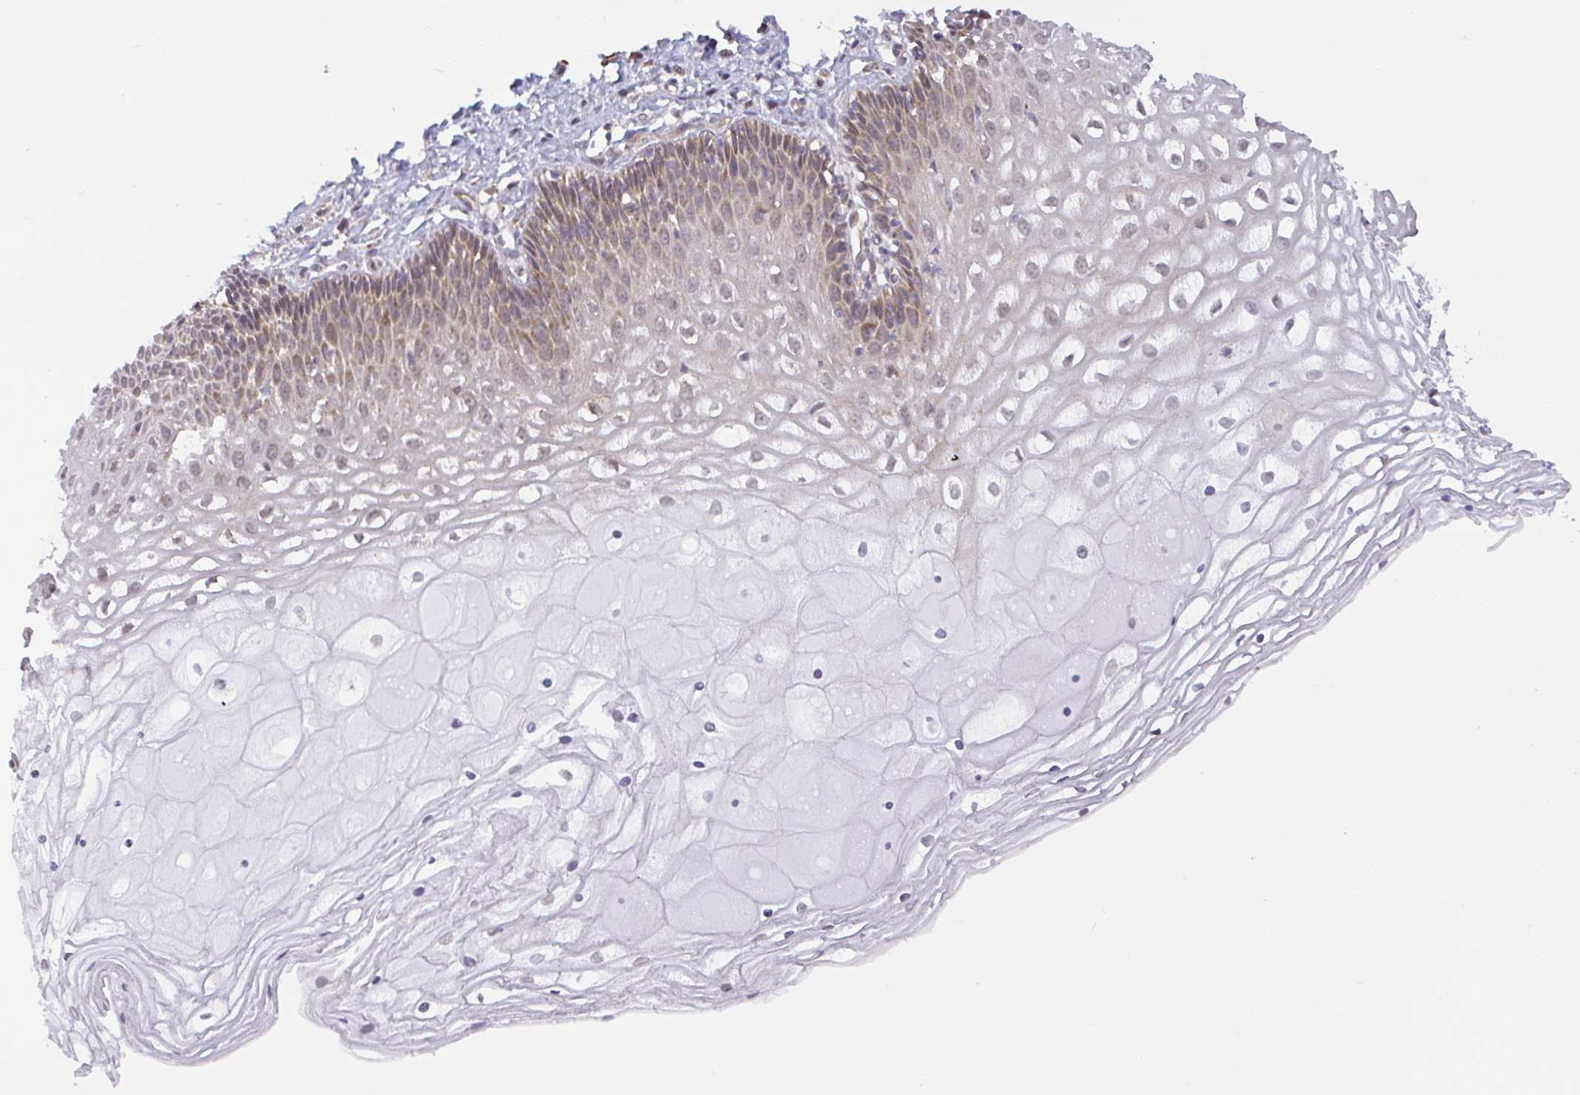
{"staining": {"intensity": "moderate", "quantity": ">75%", "location": "cytoplasmic/membranous"}, "tissue": "cervix", "cell_type": "Glandular cells", "image_type": "normal", "snomed": [{"axis": "morphology", "description": "Normal tissue, NOS"}, {"axis": "topography", "description": "Cervix"}], "caption": "The micrograph exhibits immunohistochemical staining of benign cervix. There is moderate cytoplasmic/membranous positivity is appreciated in approximately >75% of glandular cells. (Stains: DAB (3,3'-diaminobenzidine) in brown, nuclei in blue, Microscopy: brightfield microscopy at high magnification).", "gene": "DLEU7", "patient": {"sex": "female", "age": 36}}